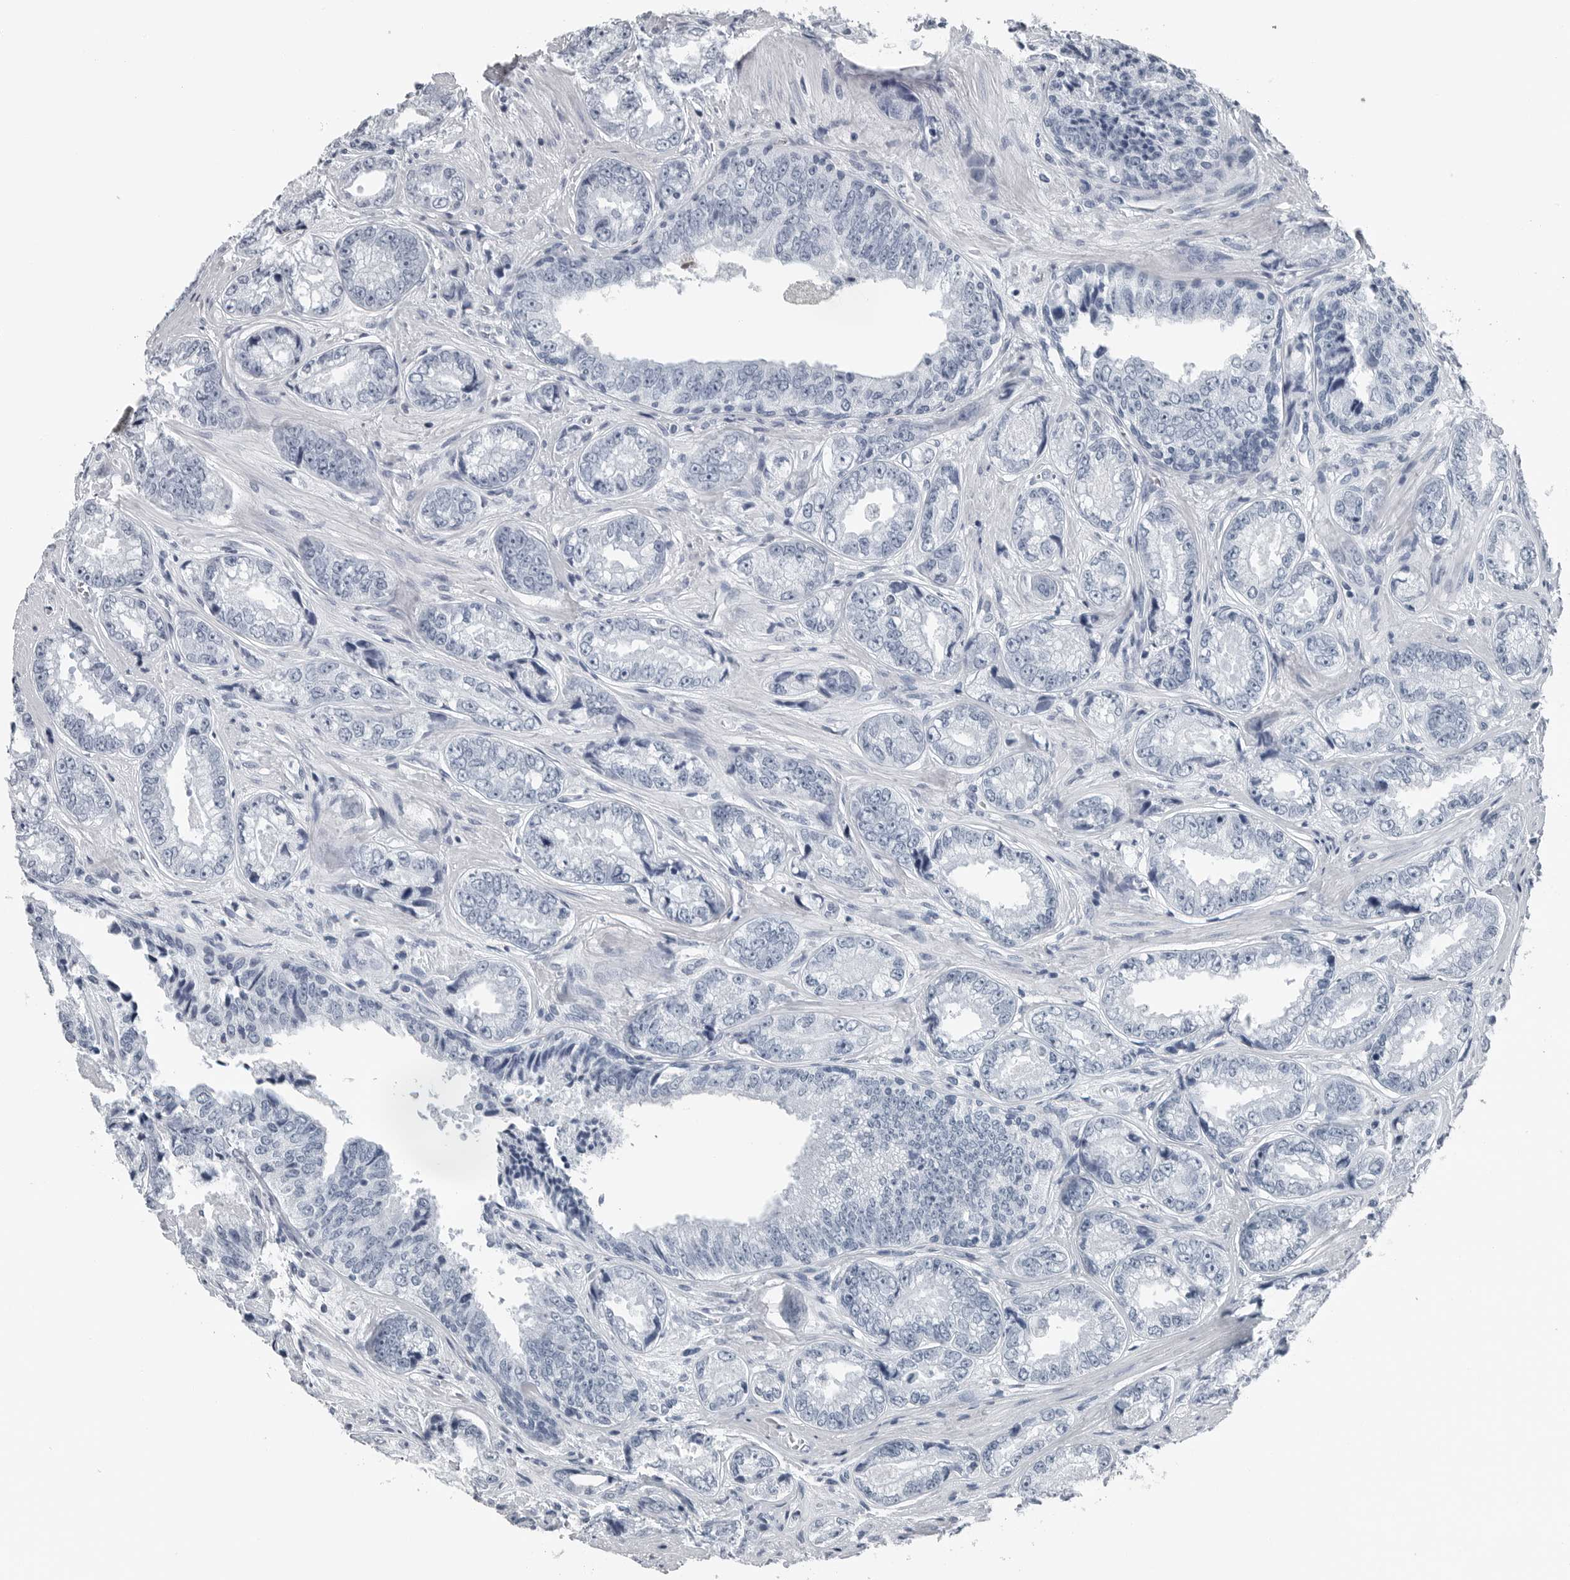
{"staining": {"intensity": "negative", "quantity": "none", "location": "none"}, "tissue": "prostate cancer", "cell_type": "Tumor cells", "image_type": "cancer", "snomed": [{"axis": "morphology", "description": "Adenocarcinoma, High grade"}, {"axis": "topography", "description": "Prostate"}], "caption": "IHC of human prostate high-grade adenocarcinoma shows no positivity in tumor cells.", "gene": "SPINK1", "patient": {"sex": "male", "age": 61}}